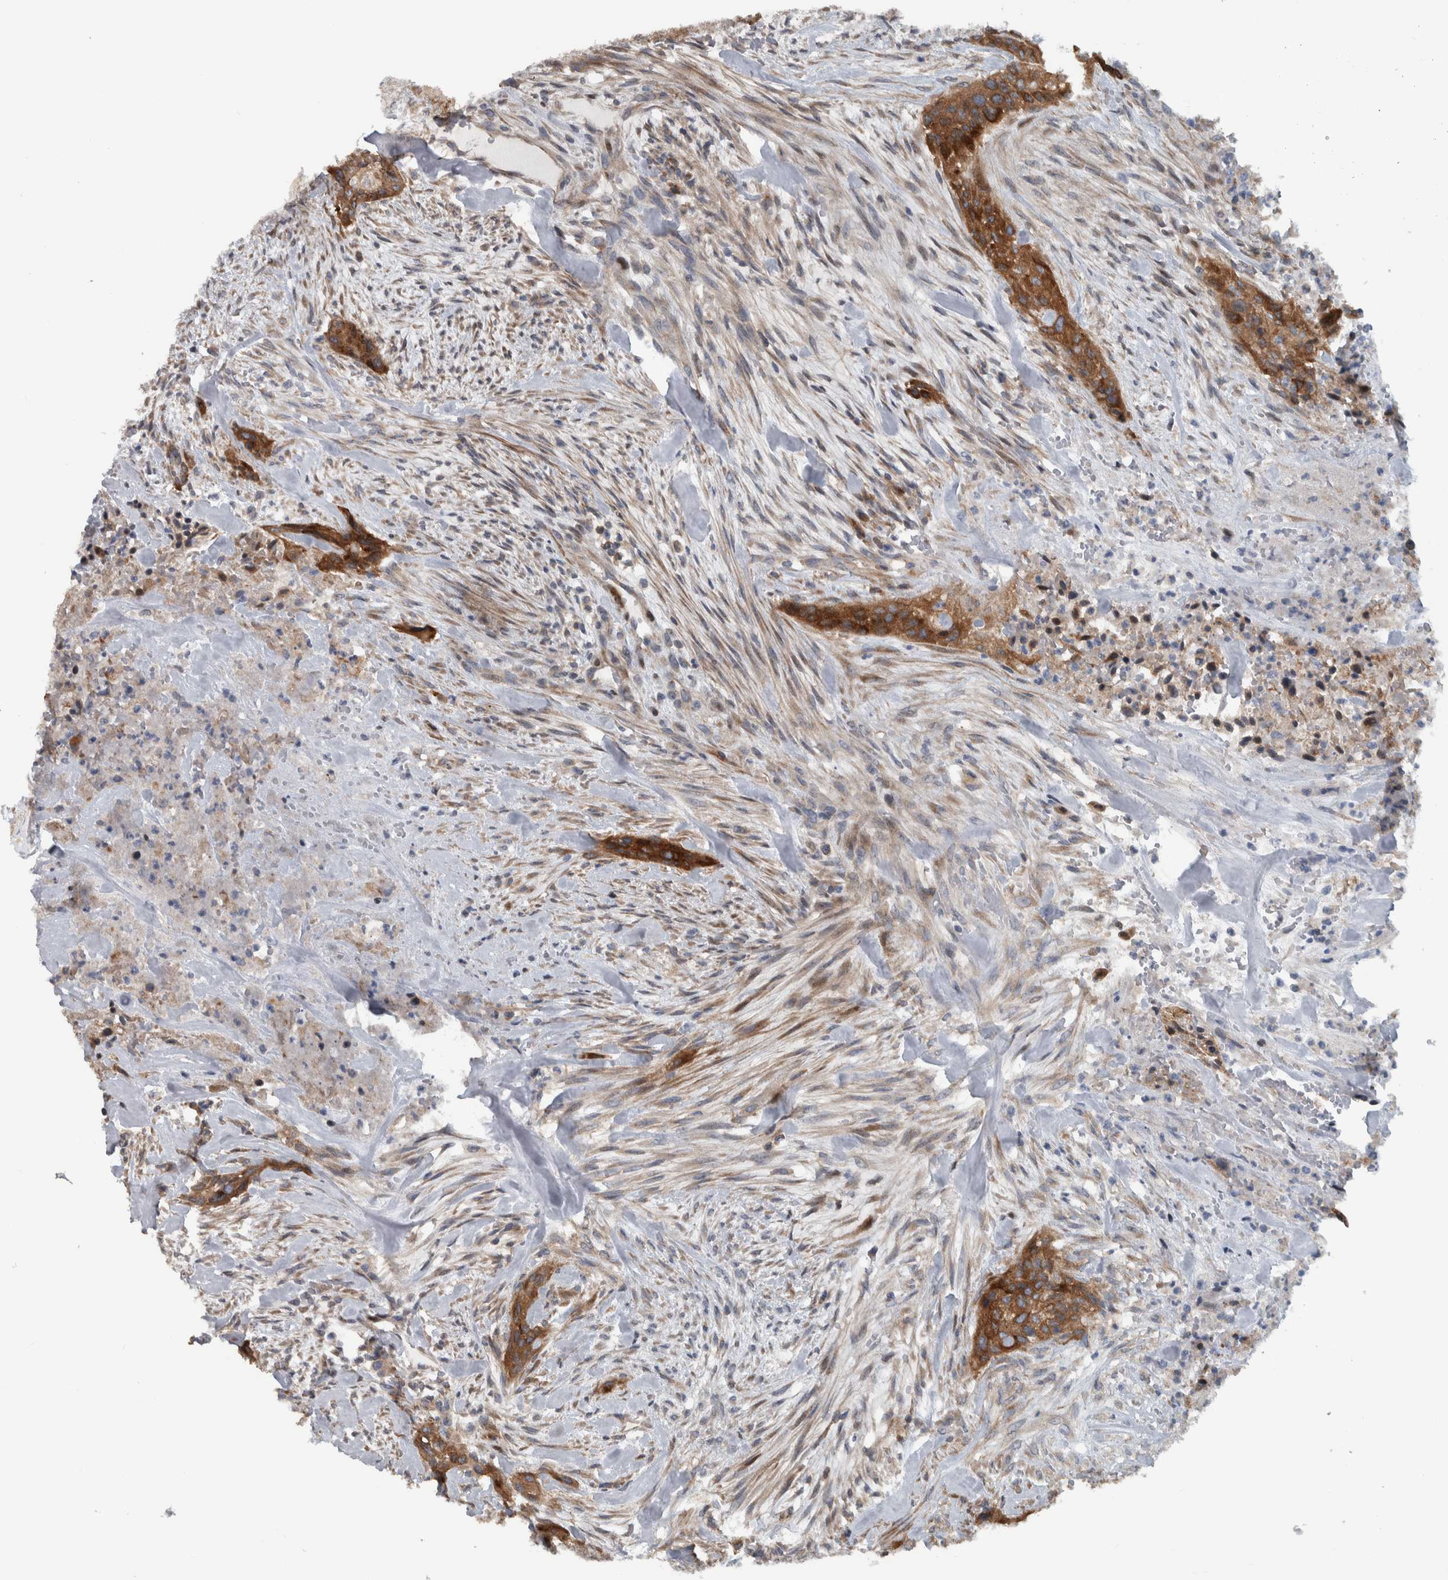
{"staining": {"intensity": "strong", "quantity": ">75%", "location": "cytoplasmic/membranous"}, "tissue": "urothelial cancer", "cell_type": "Tumor cells", "image_type": "cancer", "snomed": [{"axis": "morphology", "description": "Urothelial carcinoma, High grade"}, {"axis": "topography", "description": "Urinary bladder"}], "caption": "A micrograph of urothelial cancer stained for a protein displays strong cytoplasmic/membranous brown staining in tumor cells.", "gene": "BAIAP2L1", "patient": {"sex": "male", "age": 35}}